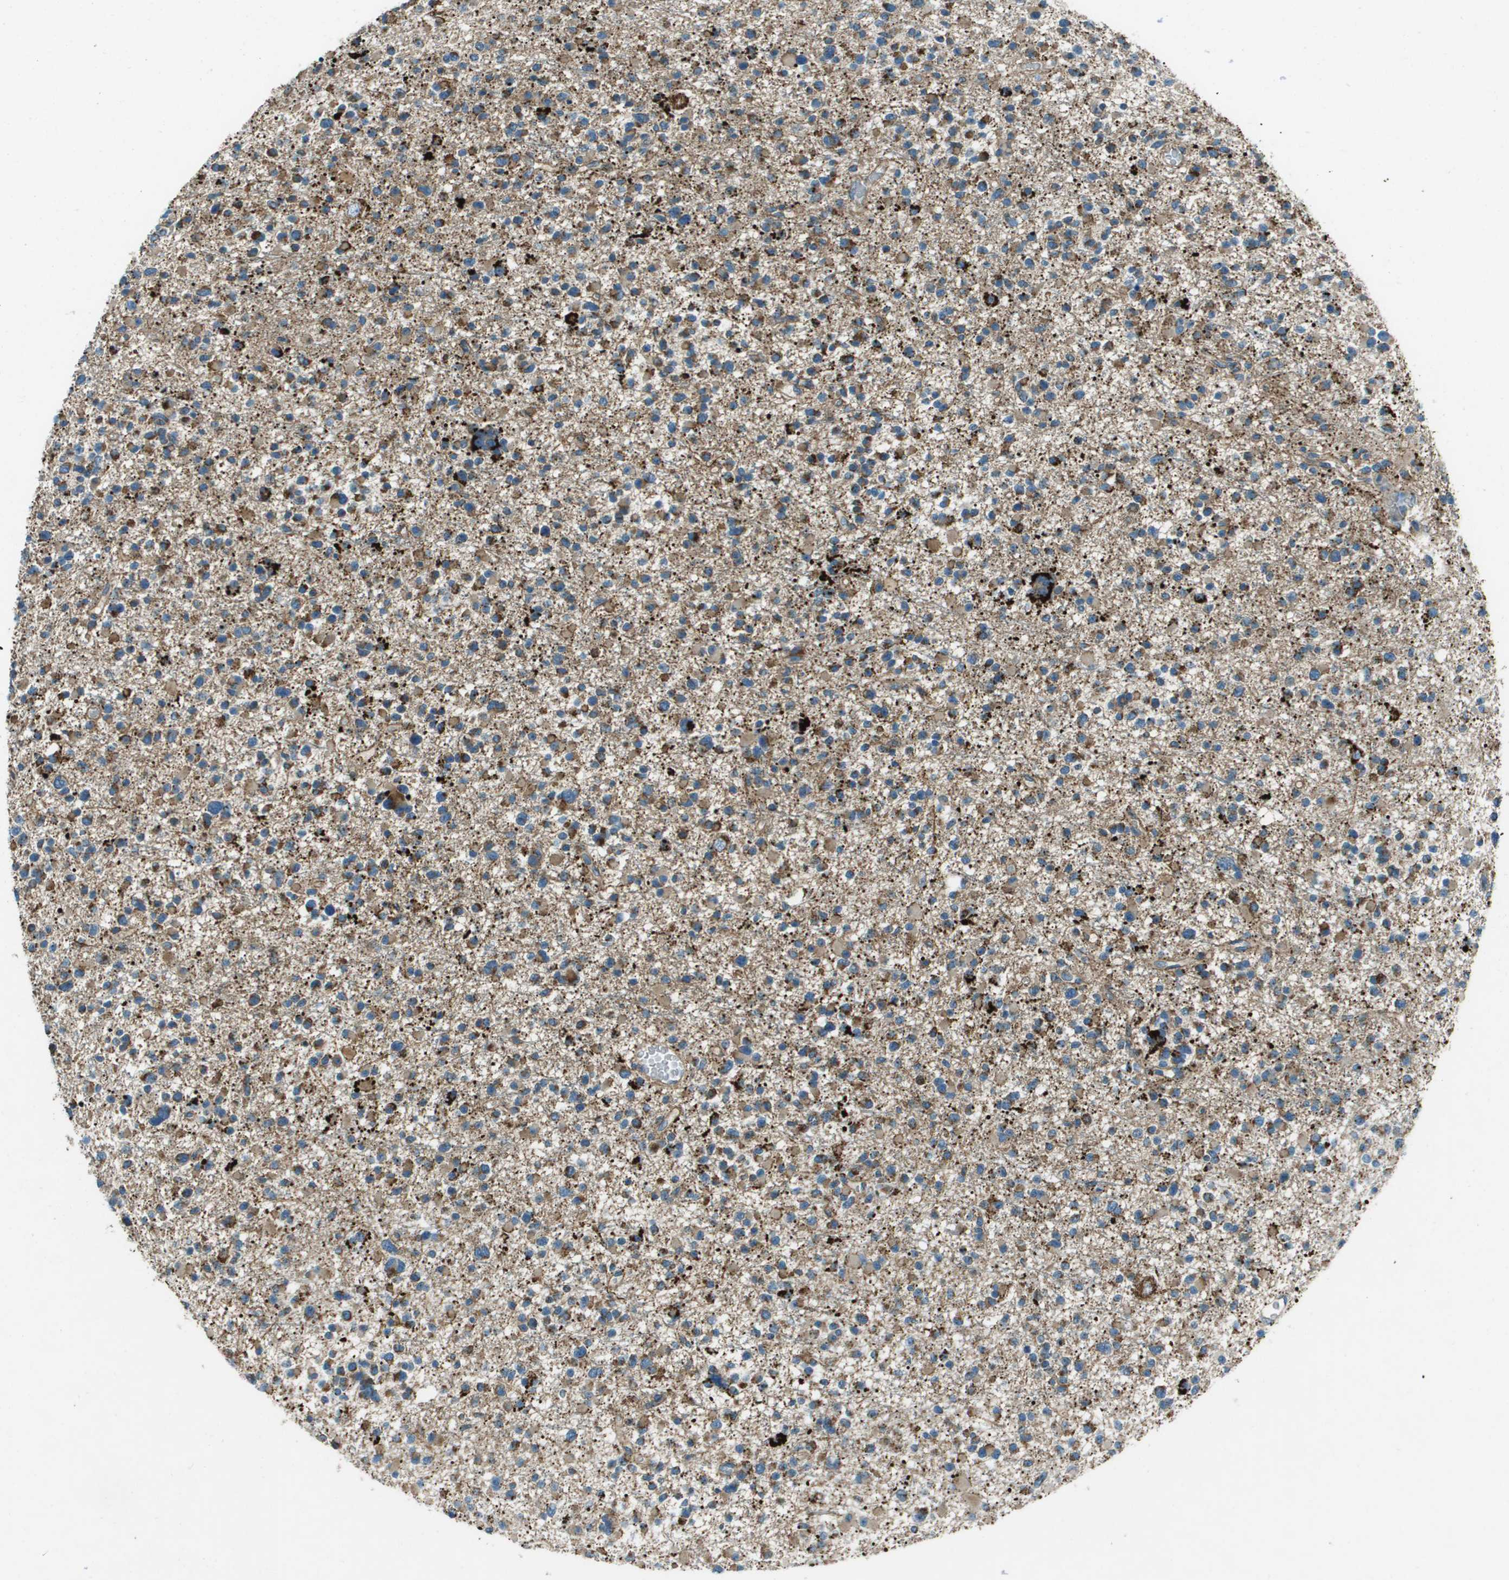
{"staining": {"intensity": "moderate", "quantity": ">75%", "location": "cytoplasmic/membranous"}, "tissue": "glioma", "cell_type": "Tumor cells", "image_type": "cancer", "snomed": [{"axis": "morphology", "description": "Glioma, malignant, Low grade"}, {"axis": "topography", "description": "Brain"}], "caption": "The immunohistochemical stain labels moderate cytoplasmic/membranous expression in tumor cells of glioma tissue.", "gene": "MIGA1", "patient": {"sex": "female", "age": 22}}